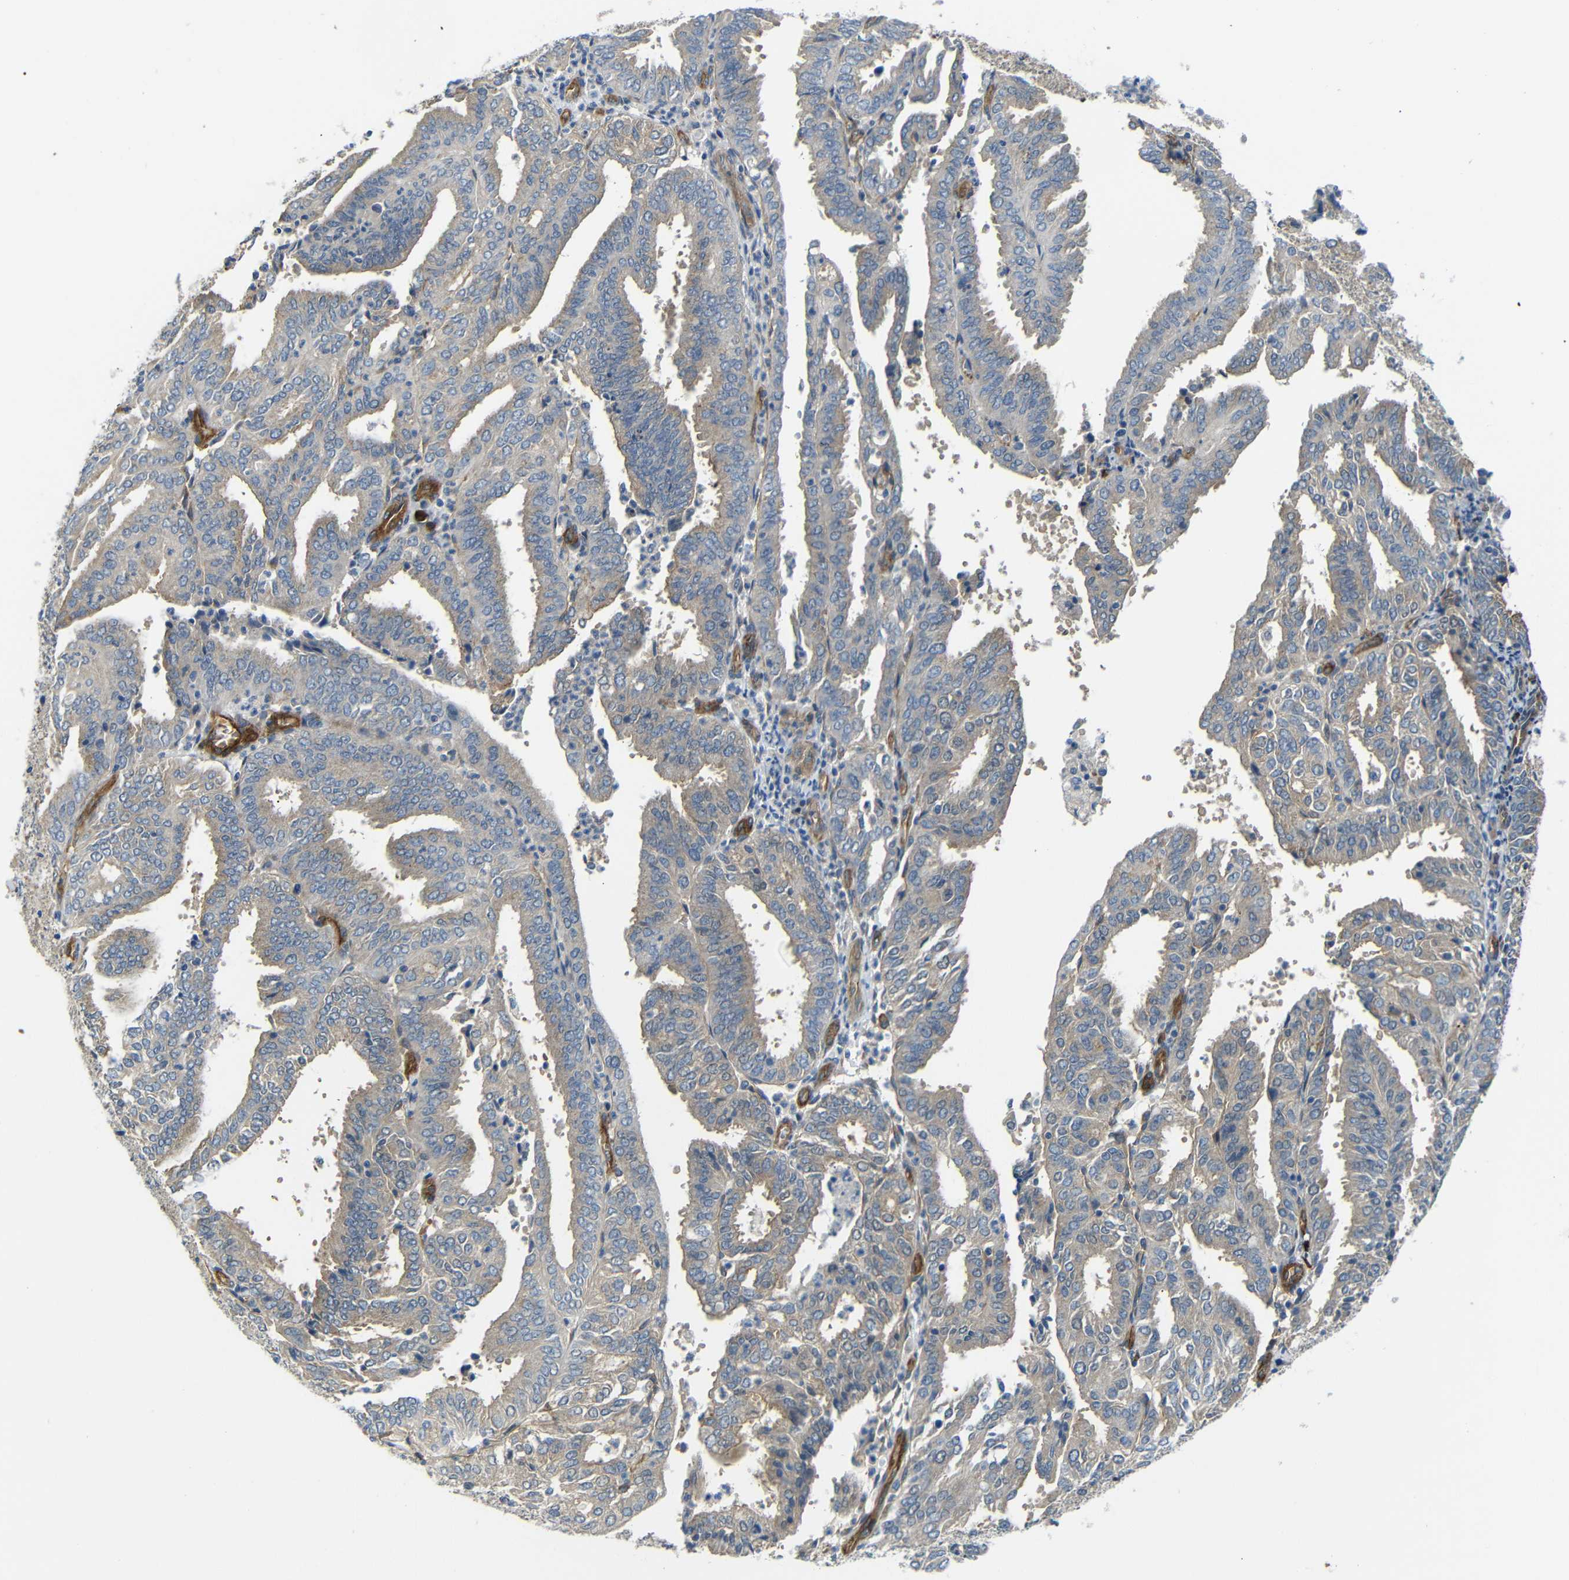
{"staining": {"intensity": "weak", "quantity": "25%-75%", "location": "cytoplasmic/membranous"}, "tissue": "endometrial cancer", "cell_type": "Tumor cells", "image_type": "cancer", "snomed": [{"axis": "morphology", "description": "Adenocarcinoma, NOS"}, {"axis": "topography", "description": "Uterus"}], "caption": "Brown immunohistochemical staining in adenocarcinoma (endometrial) reveals weak cytoplasmic/membranous staining in about 25%-75% of tumor cells.", "gene": "MYO1B", "patient": {"sex": "female", "age": 60}}